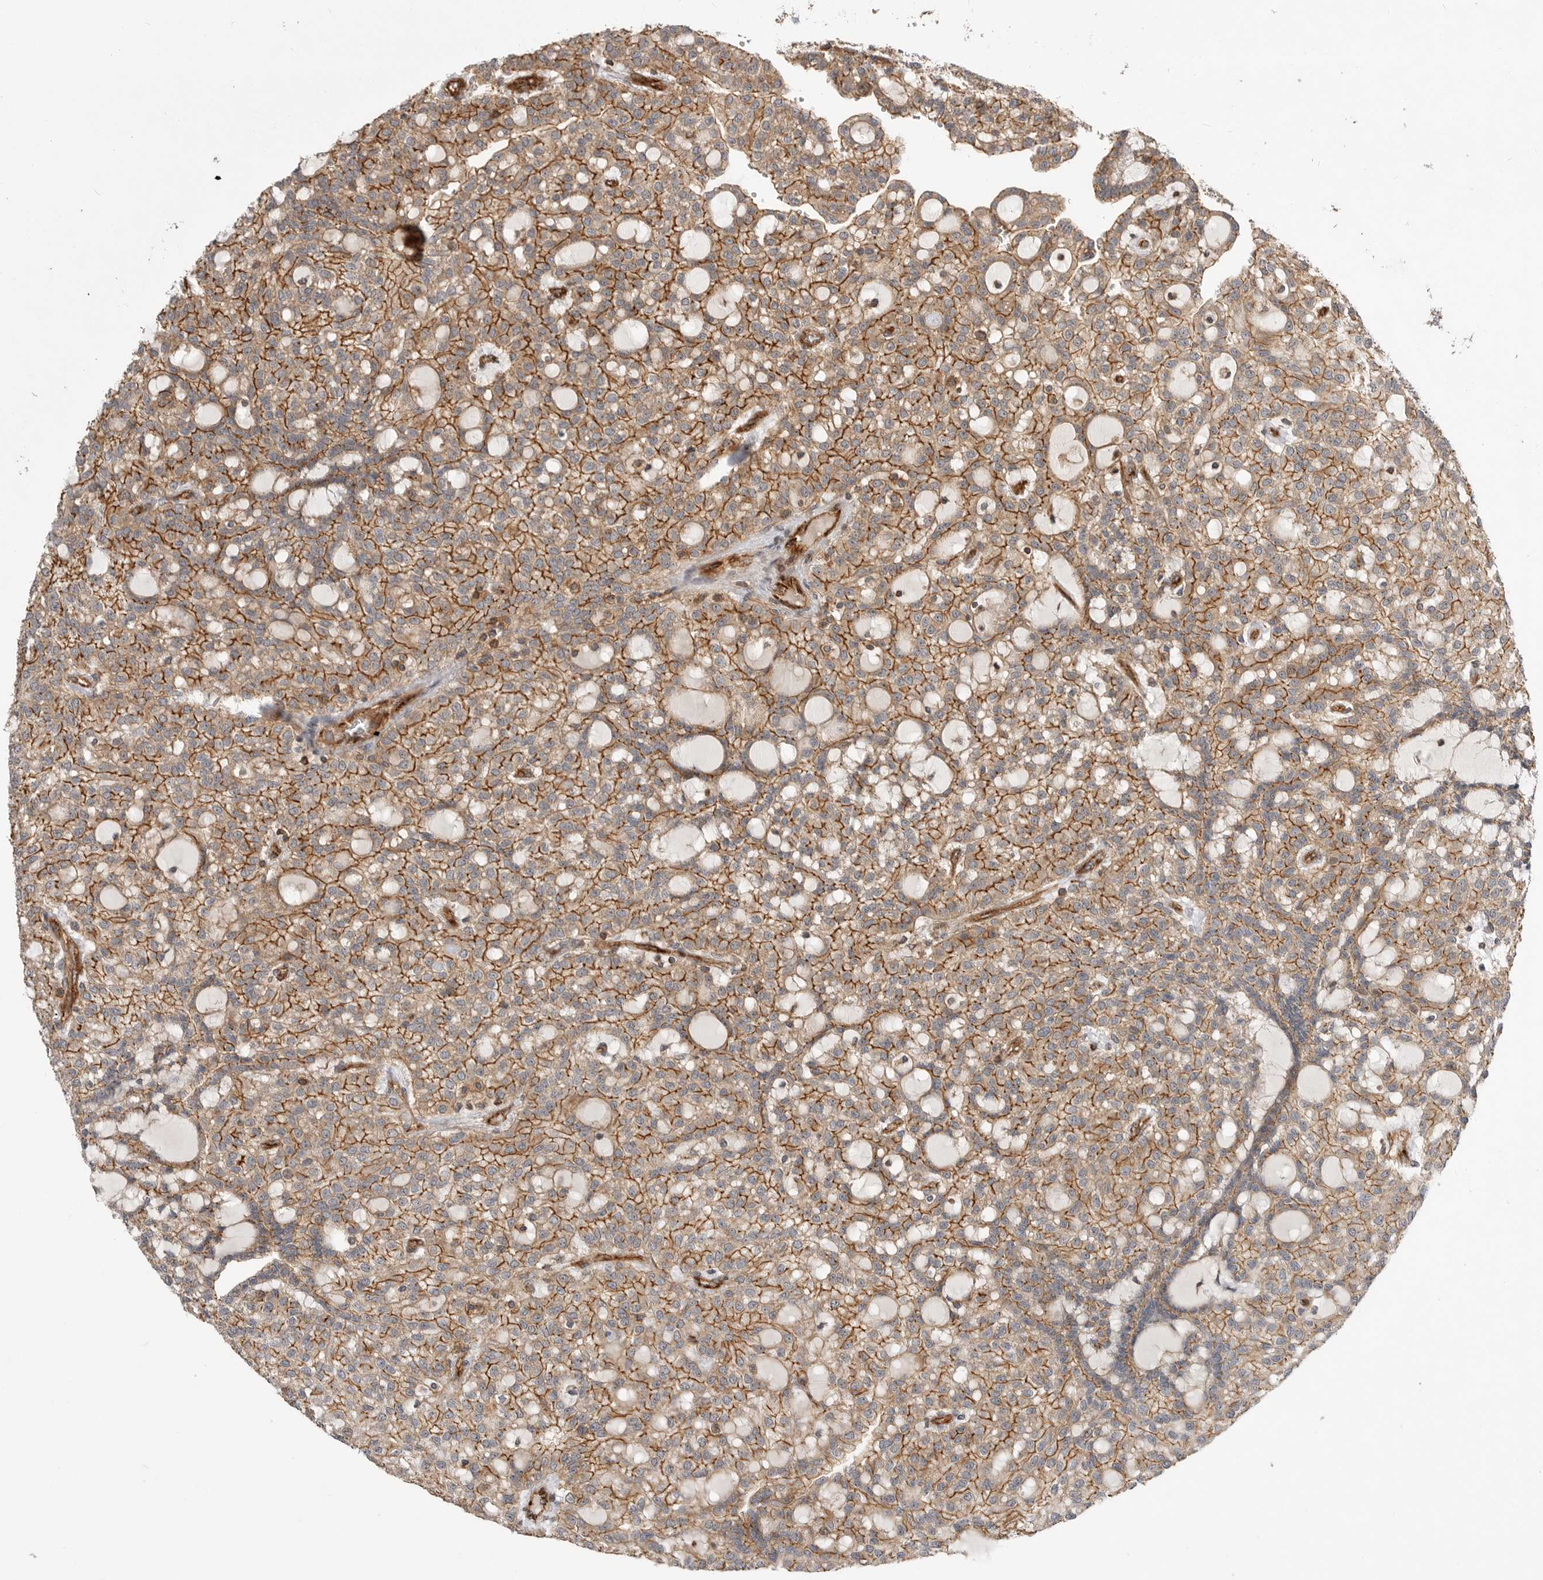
{"staining": {"intensity": "moderate", "quantity": ">75%", "location": "cytoplasmic/membranous"}, "tissue": "renal cancer", "cell_type": "Tumor cells", "image_type": "cancer", "snomed": [{"axis": "morphology", "description": "Adenocarcinoma, NOS"}, {"axis": "topography", "description": "Kidney"}], "caption": "Renal adenocarcinoma was stained to show a protein in brown. There is medium levels of moderate cytoplasmic/membranous expression in approximately >75% of tumor cells.", "gene": "GPATCH2", "patient": {"sex": "male", "age": 63}}